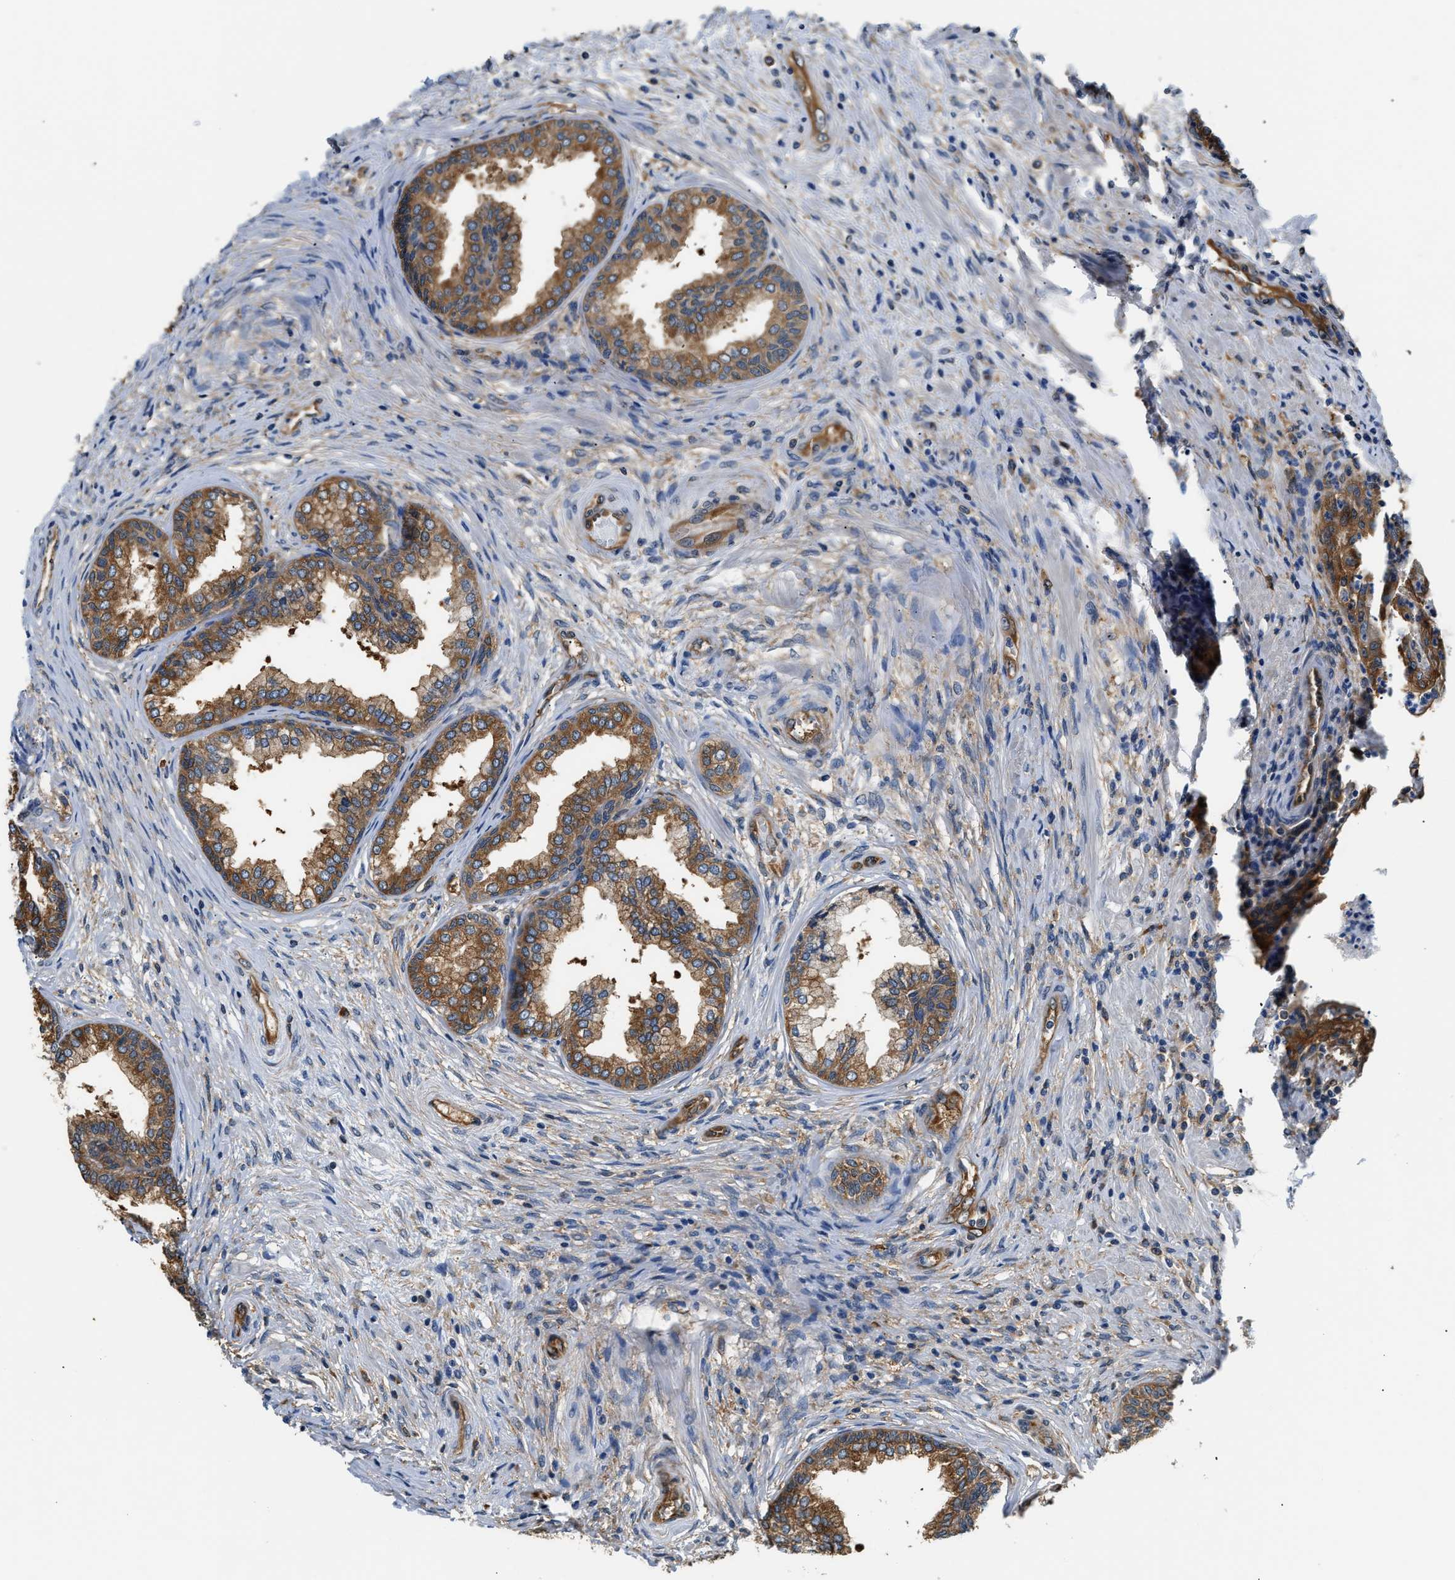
{"staining": {"intensity": "moderate", "quantity": ">75%", "location": "cytoplasmic/membranous"}, "tissue": "prostate", "cell_type": "Glandular cells", "image_type": "normal", "snomed": [{"axis": "morphology", "description": "Normal tissue, NOS"}, {"axis": "topography", "description": "Prostate"}], "caption": "Prostate stained with immunohistochemistry (IHC) demonstrates moderate cytoplasmic/membranous expression in approximately >75% of glandular cells.", "gene": "PPP2R1B", "patient": {"sex": "male", "age": 76}}